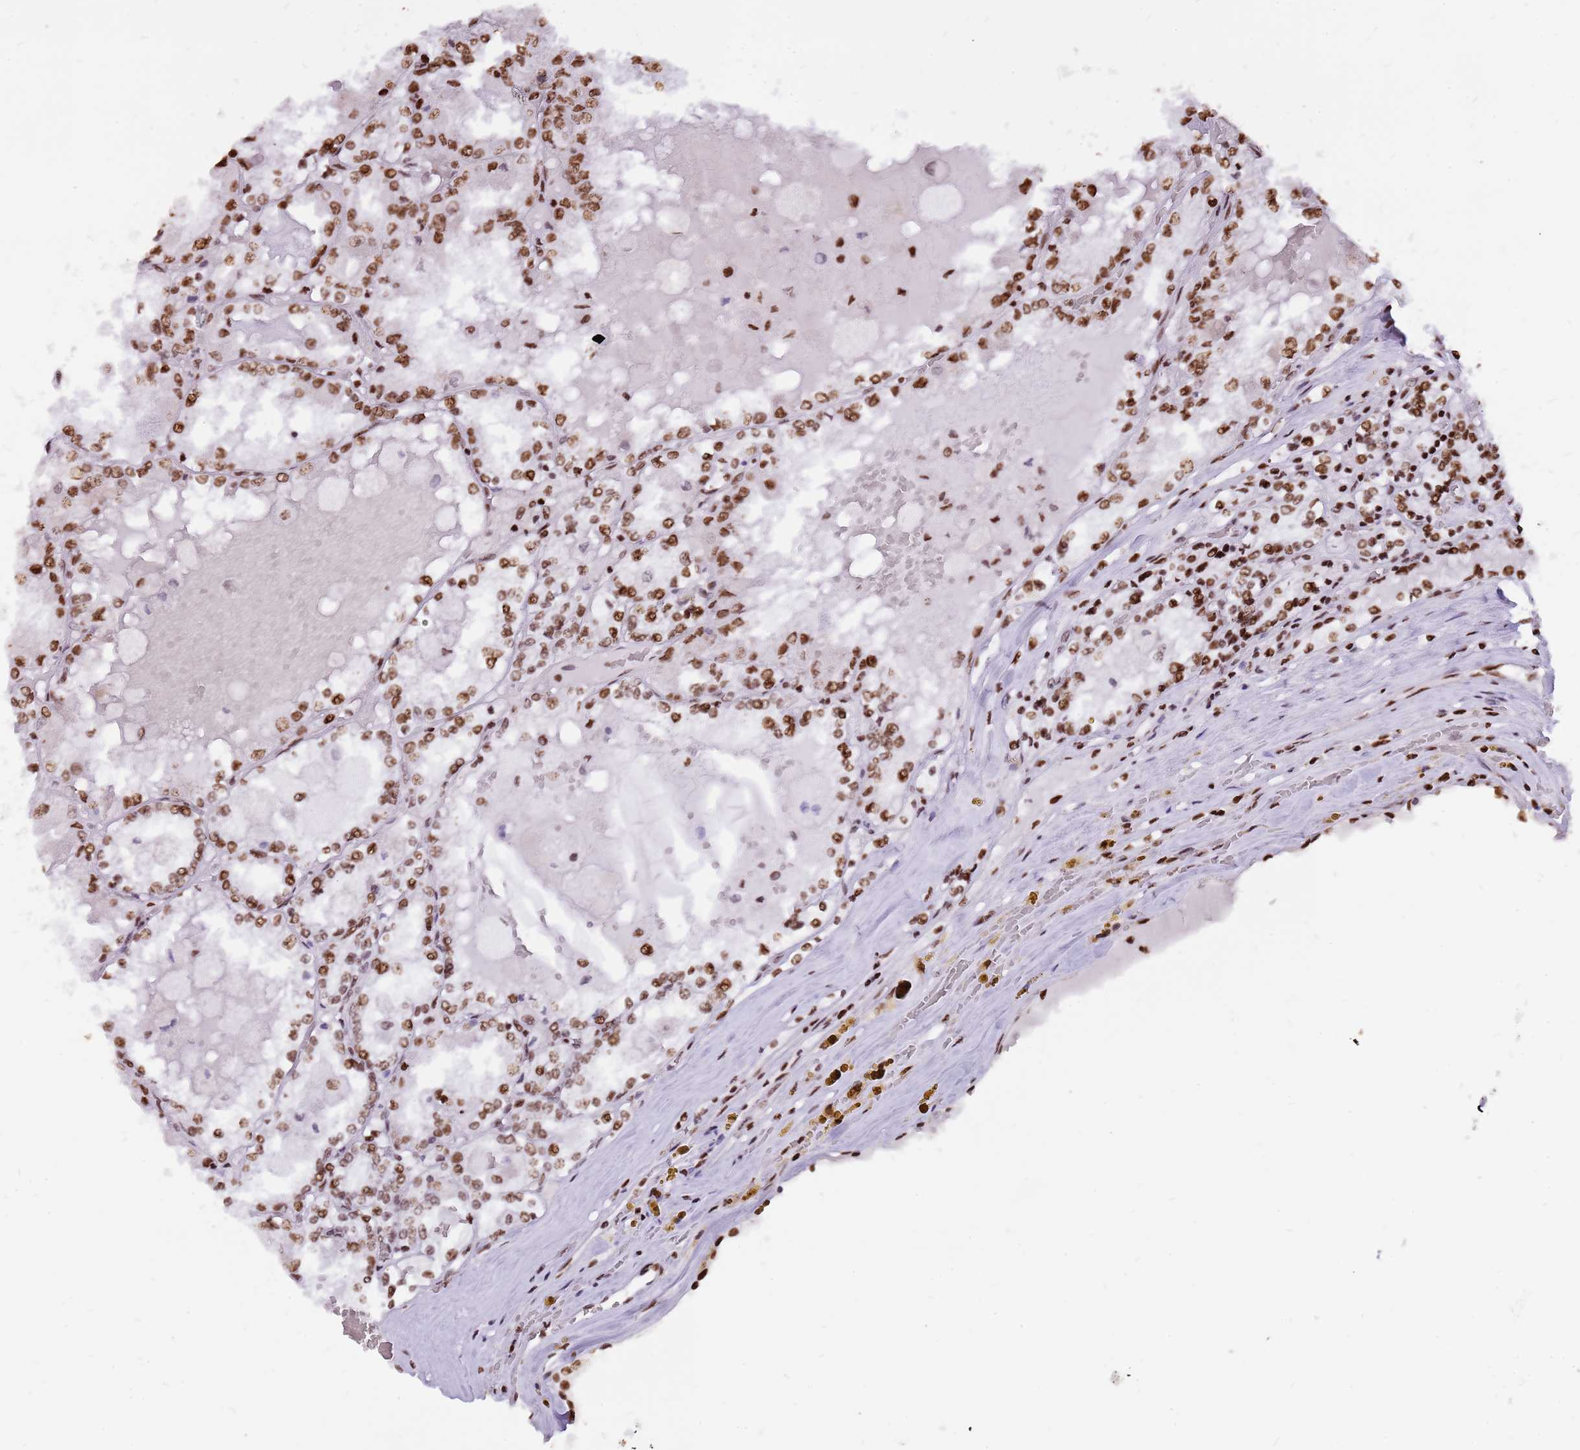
{"staining": {"intensity": "moderate", "quantity": ">75%", "location": "nuclear"}, "tissue": "renal cancer", "cell_type": "Tumor cells", "image_type": "cancer", "snomed": [{"axis": "morphology", "description": "Adenocarcinoma, NOS"}, {"axis": "topography", "description": "Kidney"}], "caption": "Tumor cells reveal medium levels of moderate nuclear positivity in about >75% of cells in human renal cancer (adenocarcinoma). (DAB IHC with brightfield microscopy, high magnification).", "gene": "WASHC4", "patient": {"sex": "female", "age": 56}}